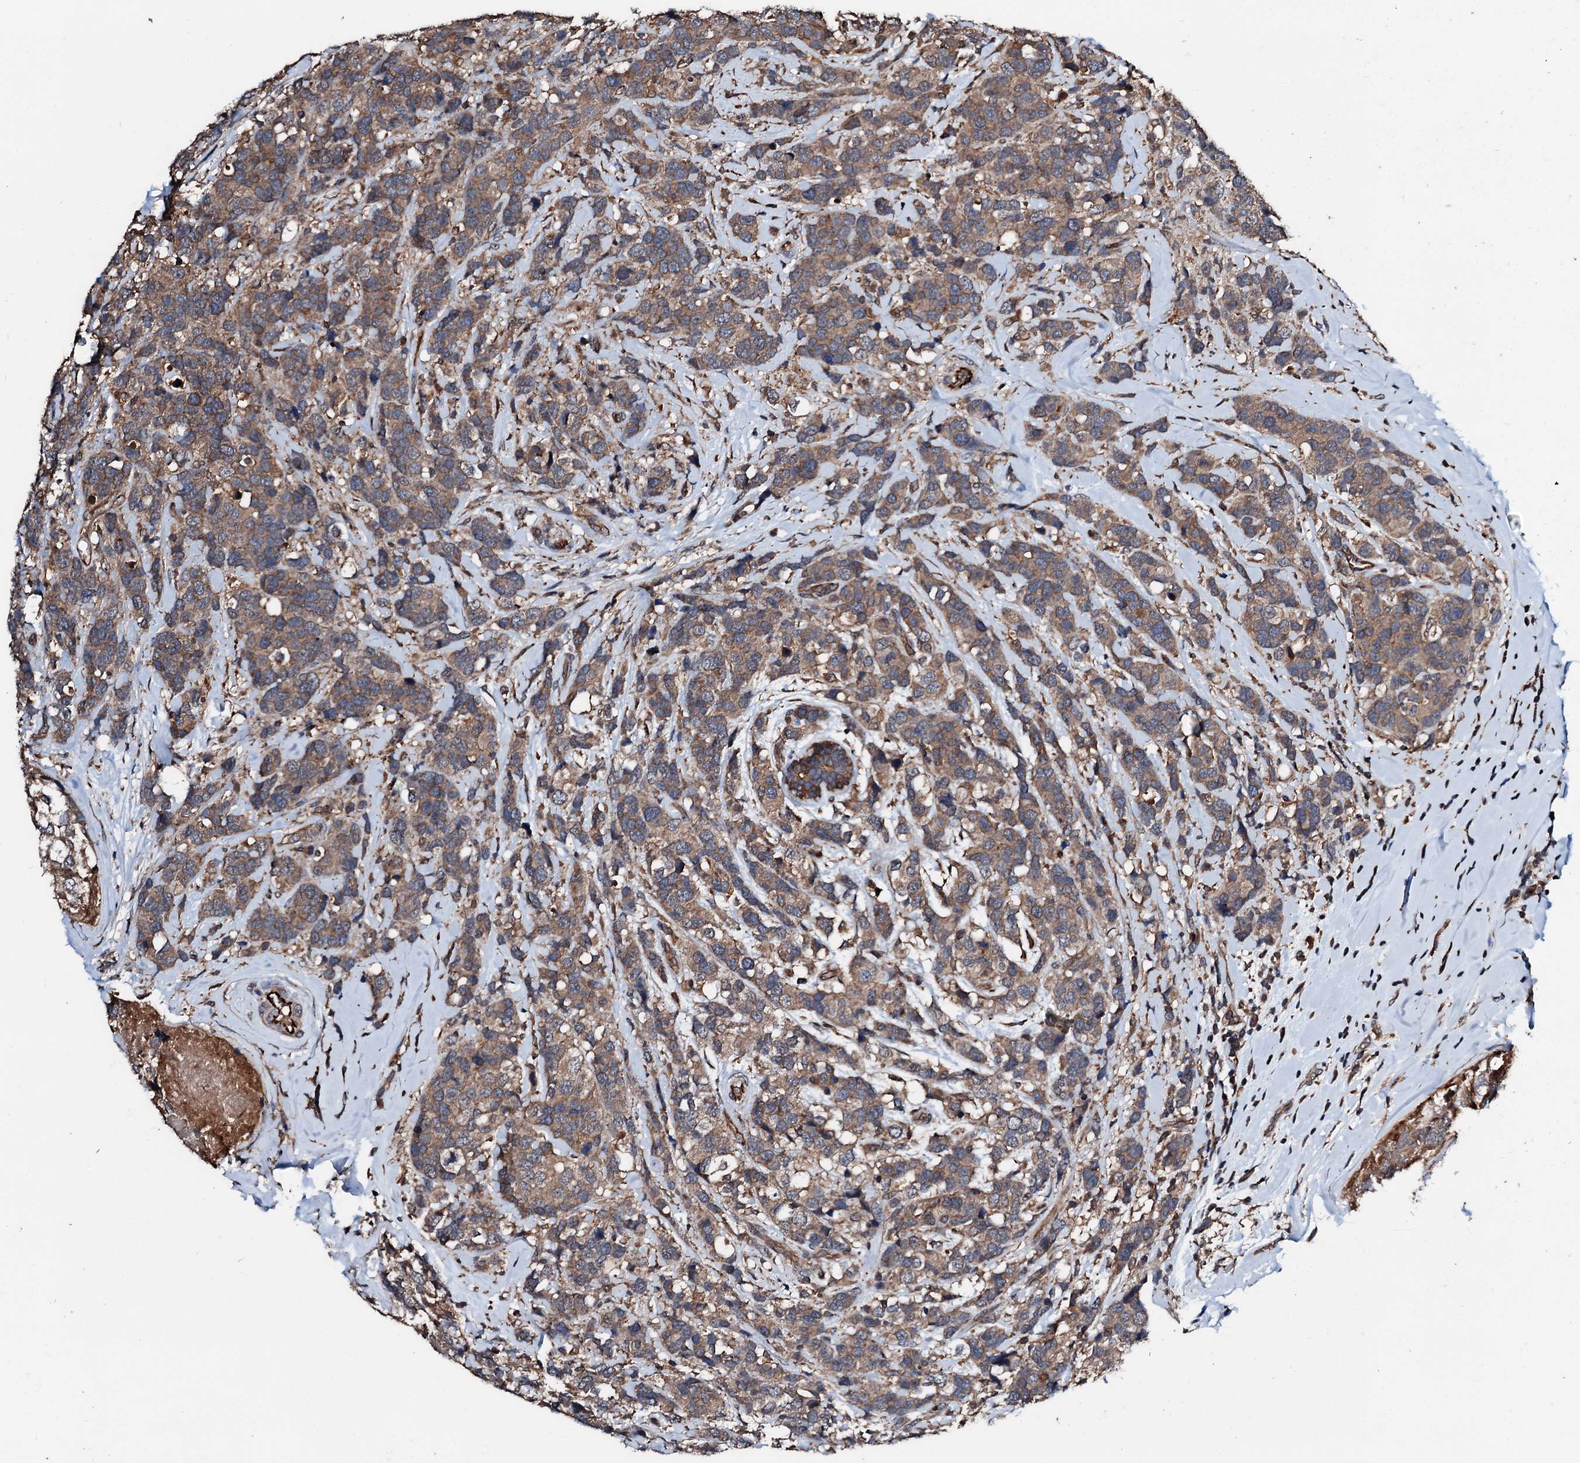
{"staining": {"intensity": "moderate", "quantity": ">75%", "location": "cytoplasmic/membranous"}, "tissue": "breast cancer", "cell_type": "Tumor cells", "image_type": "cancer", "snomed": [{"axis": "morphology", "description": "Lobular carcinoma"}, {"axis": "topography", "description": "Breast"}], "caption": "Breast cancer stained with immunohistochemistry displays moderate cytoplasmic/membranous staining in about >75% of tumor cells.", "gene": "FGD4", "patient": {"sex": "female", "age": 59}}